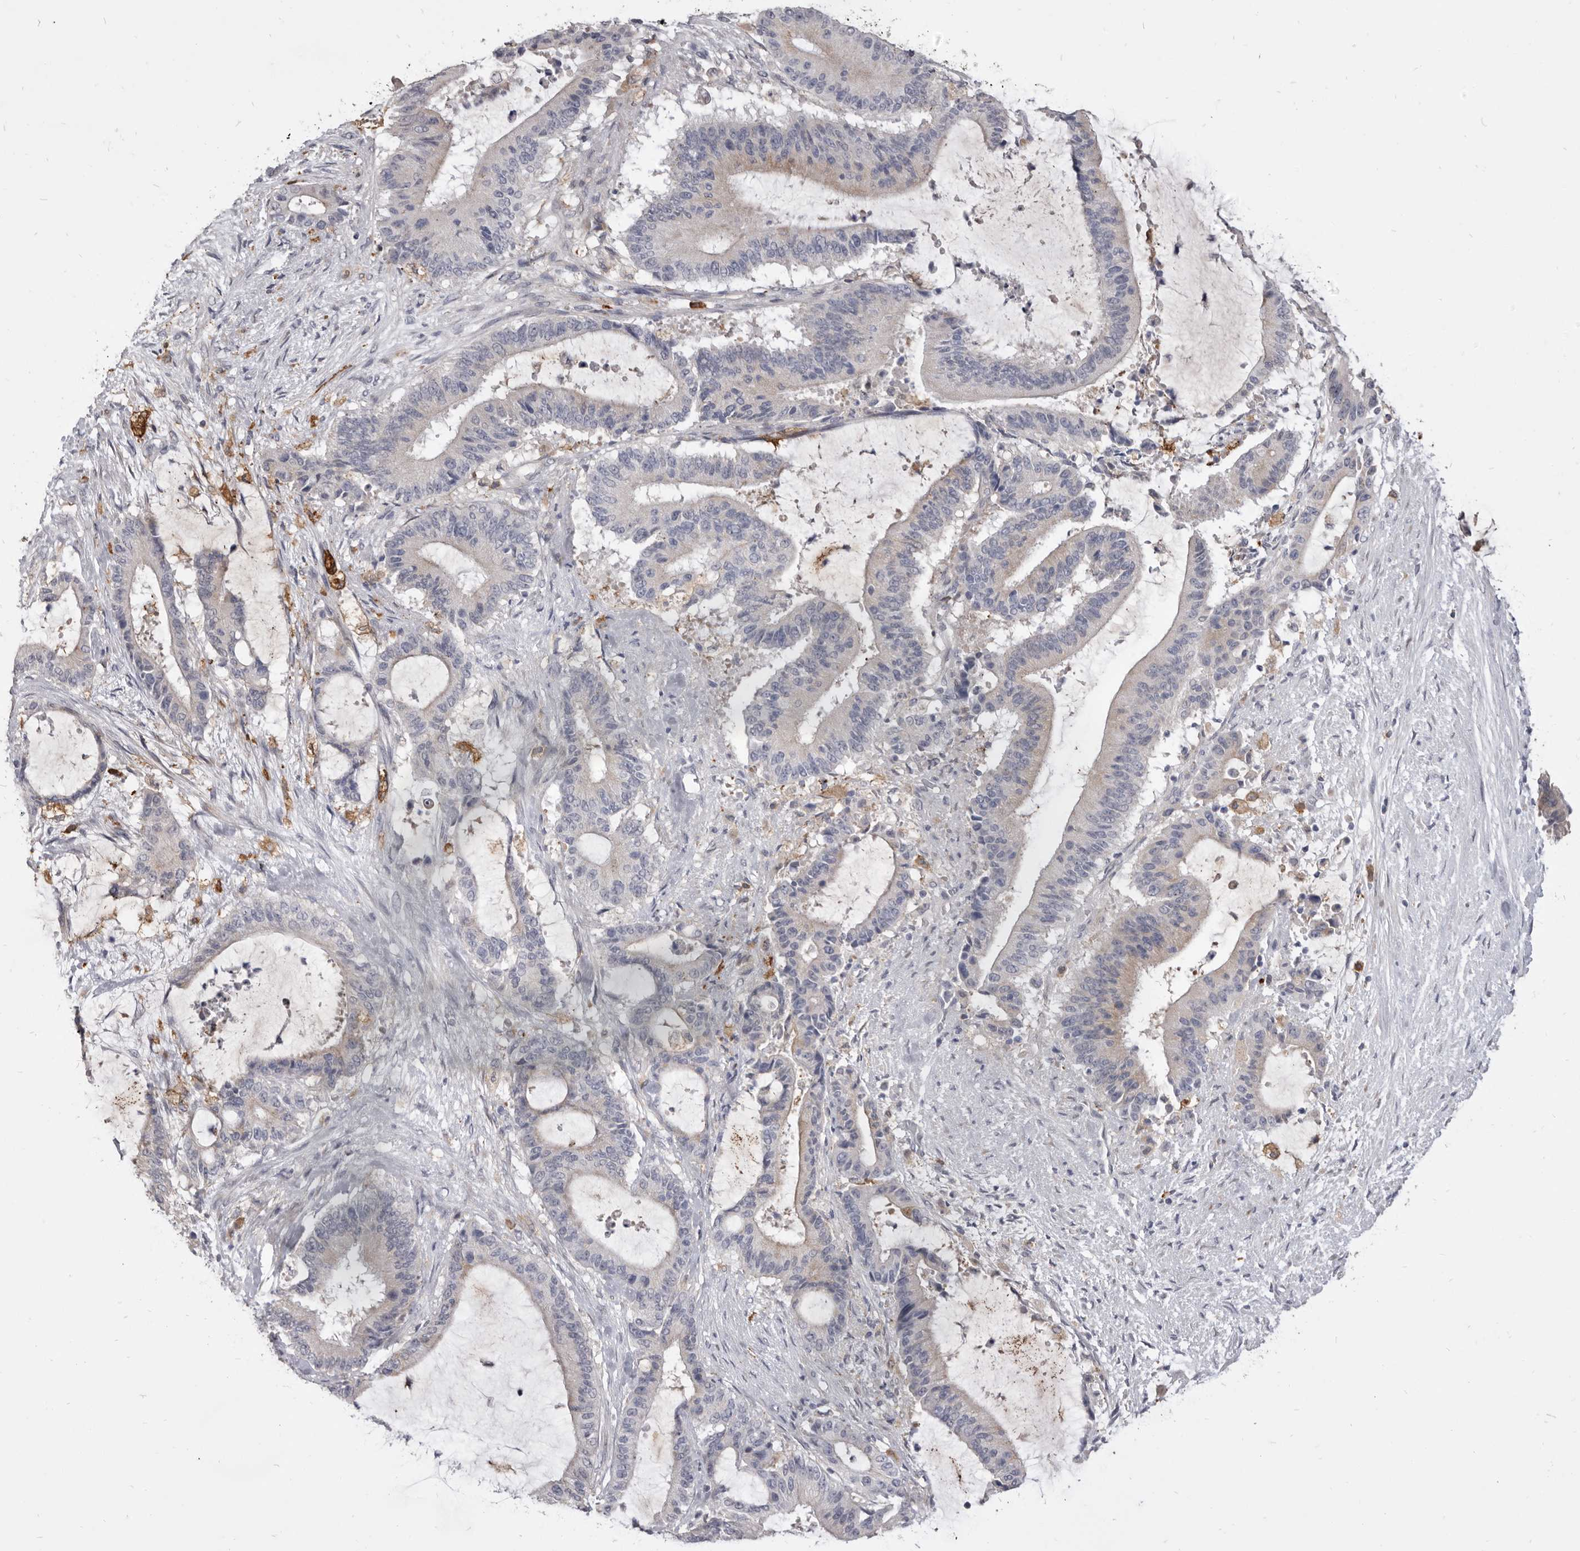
{"staining": {"intensity": "negative", "quantity": "none", "location": "none"}, "tissue": "liver cancer", "cell_type": "Tumor cells", "image_type": "cancer", "snomed": [{"axis": "morphology", "description": "Normal tissue, NOS"}, {"axis": "morphology", "description": "Cholangiocarcinoma"}, {"axis": "topography", "description": "Liver"}, {"axis": "topography", "description": "Peripheral nerve tissue"}], "caption": "High magnification brightfield microscopy of liver cholangiocarcinoma stained with DAB (3,3'-diaminobenzidine) (brown) and counterstained with hematoxylin (blue): tumor cells show no significant staining. The staining is performed using DAB brown chromogen with nuclei counter-stained in using hematoxylin.", "gene": "VPS45", "patient": {"sex": "female", "age": 73}}